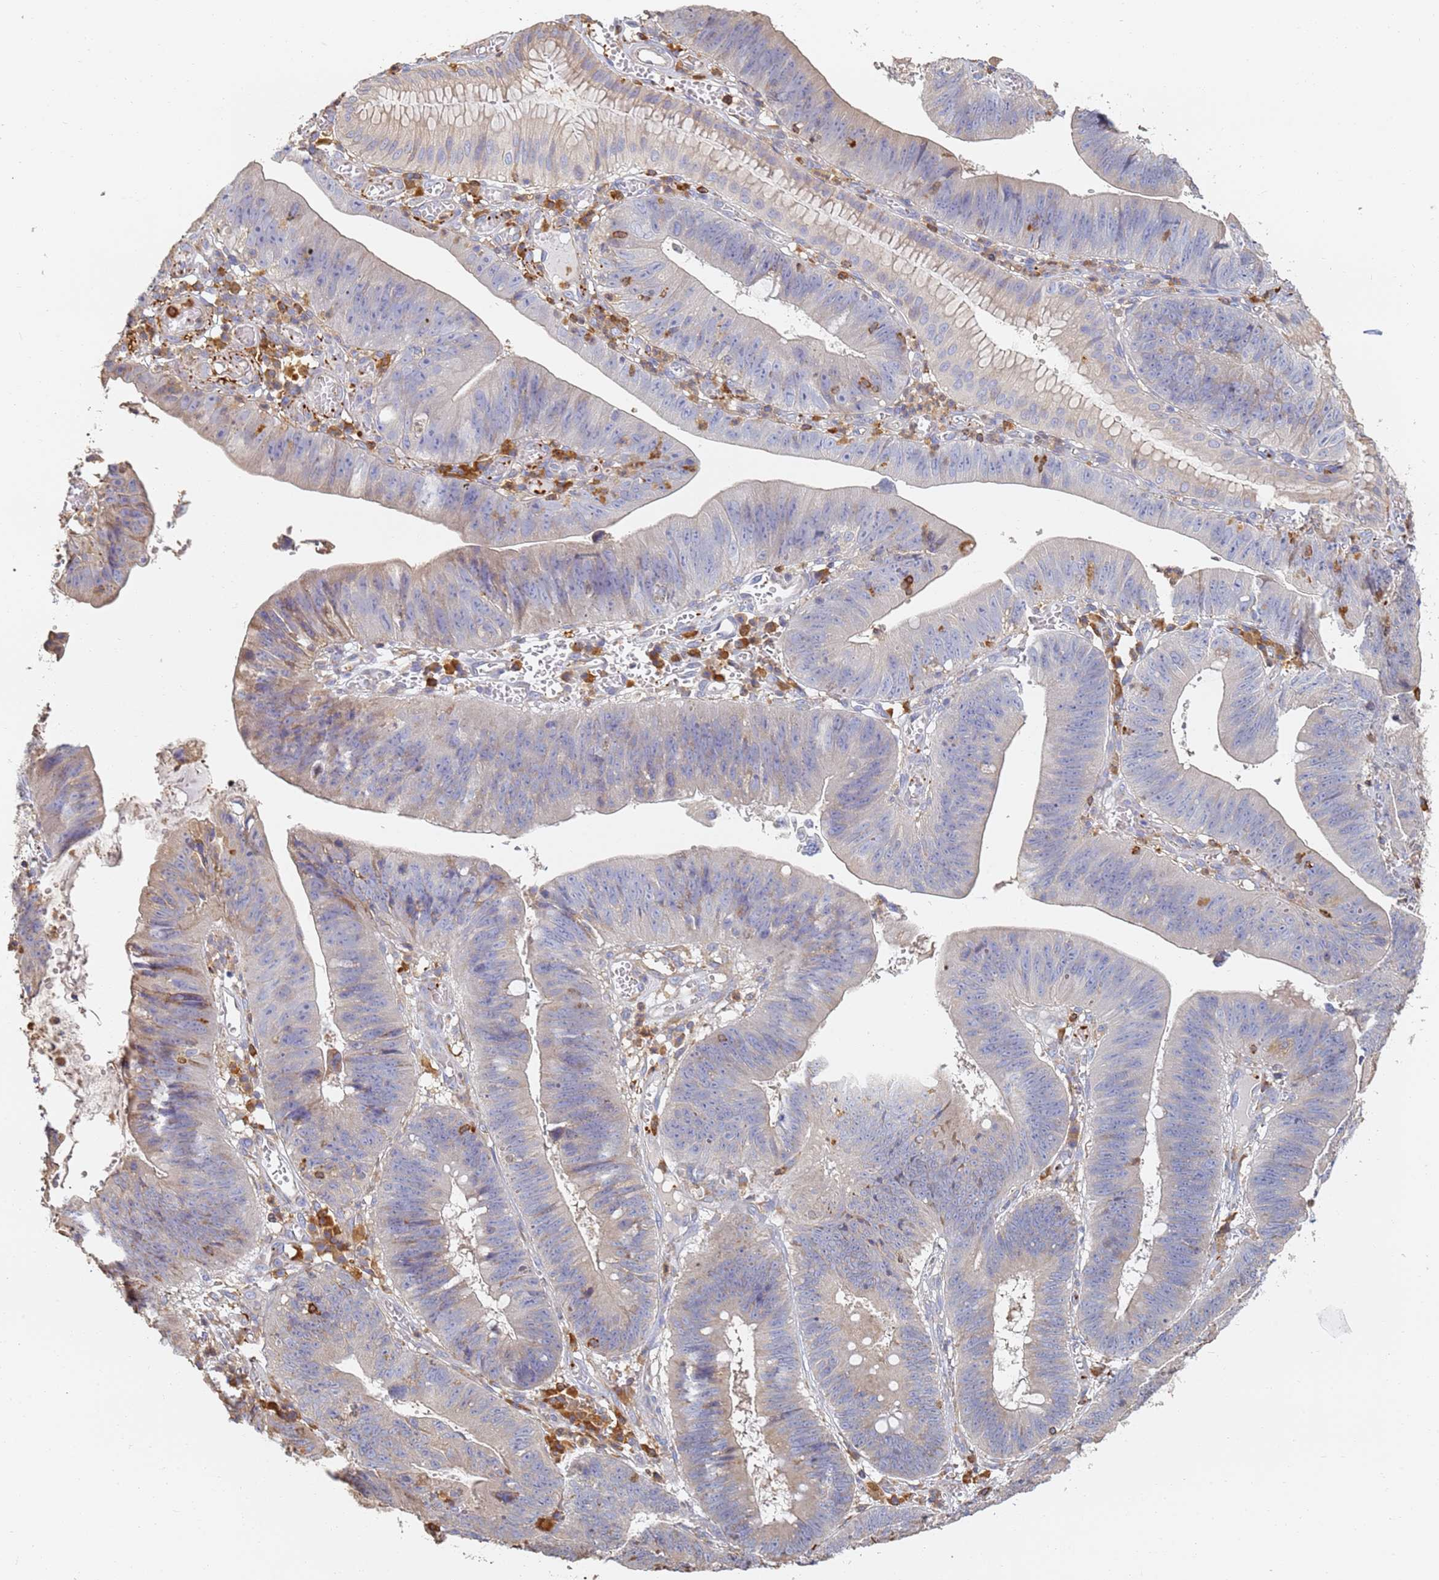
{"staining": {"intensity": "negative", "quantity": "none", "location": "none"}, "tissue": "stomach cancer", "cell_type": "Tumor cells", "image_type": "cancer", "snomed": [{"axis": "morphology", "description": "Adenocarcinoma, NOS"}, {"axis": "topography", "description": "Stomach"}], "caption": "There is no significant staining in tumor cells of stomach cancer (adenocarcinoma).", "gene": "BIN2", "patient": {"sex": "male", "age": 59}}